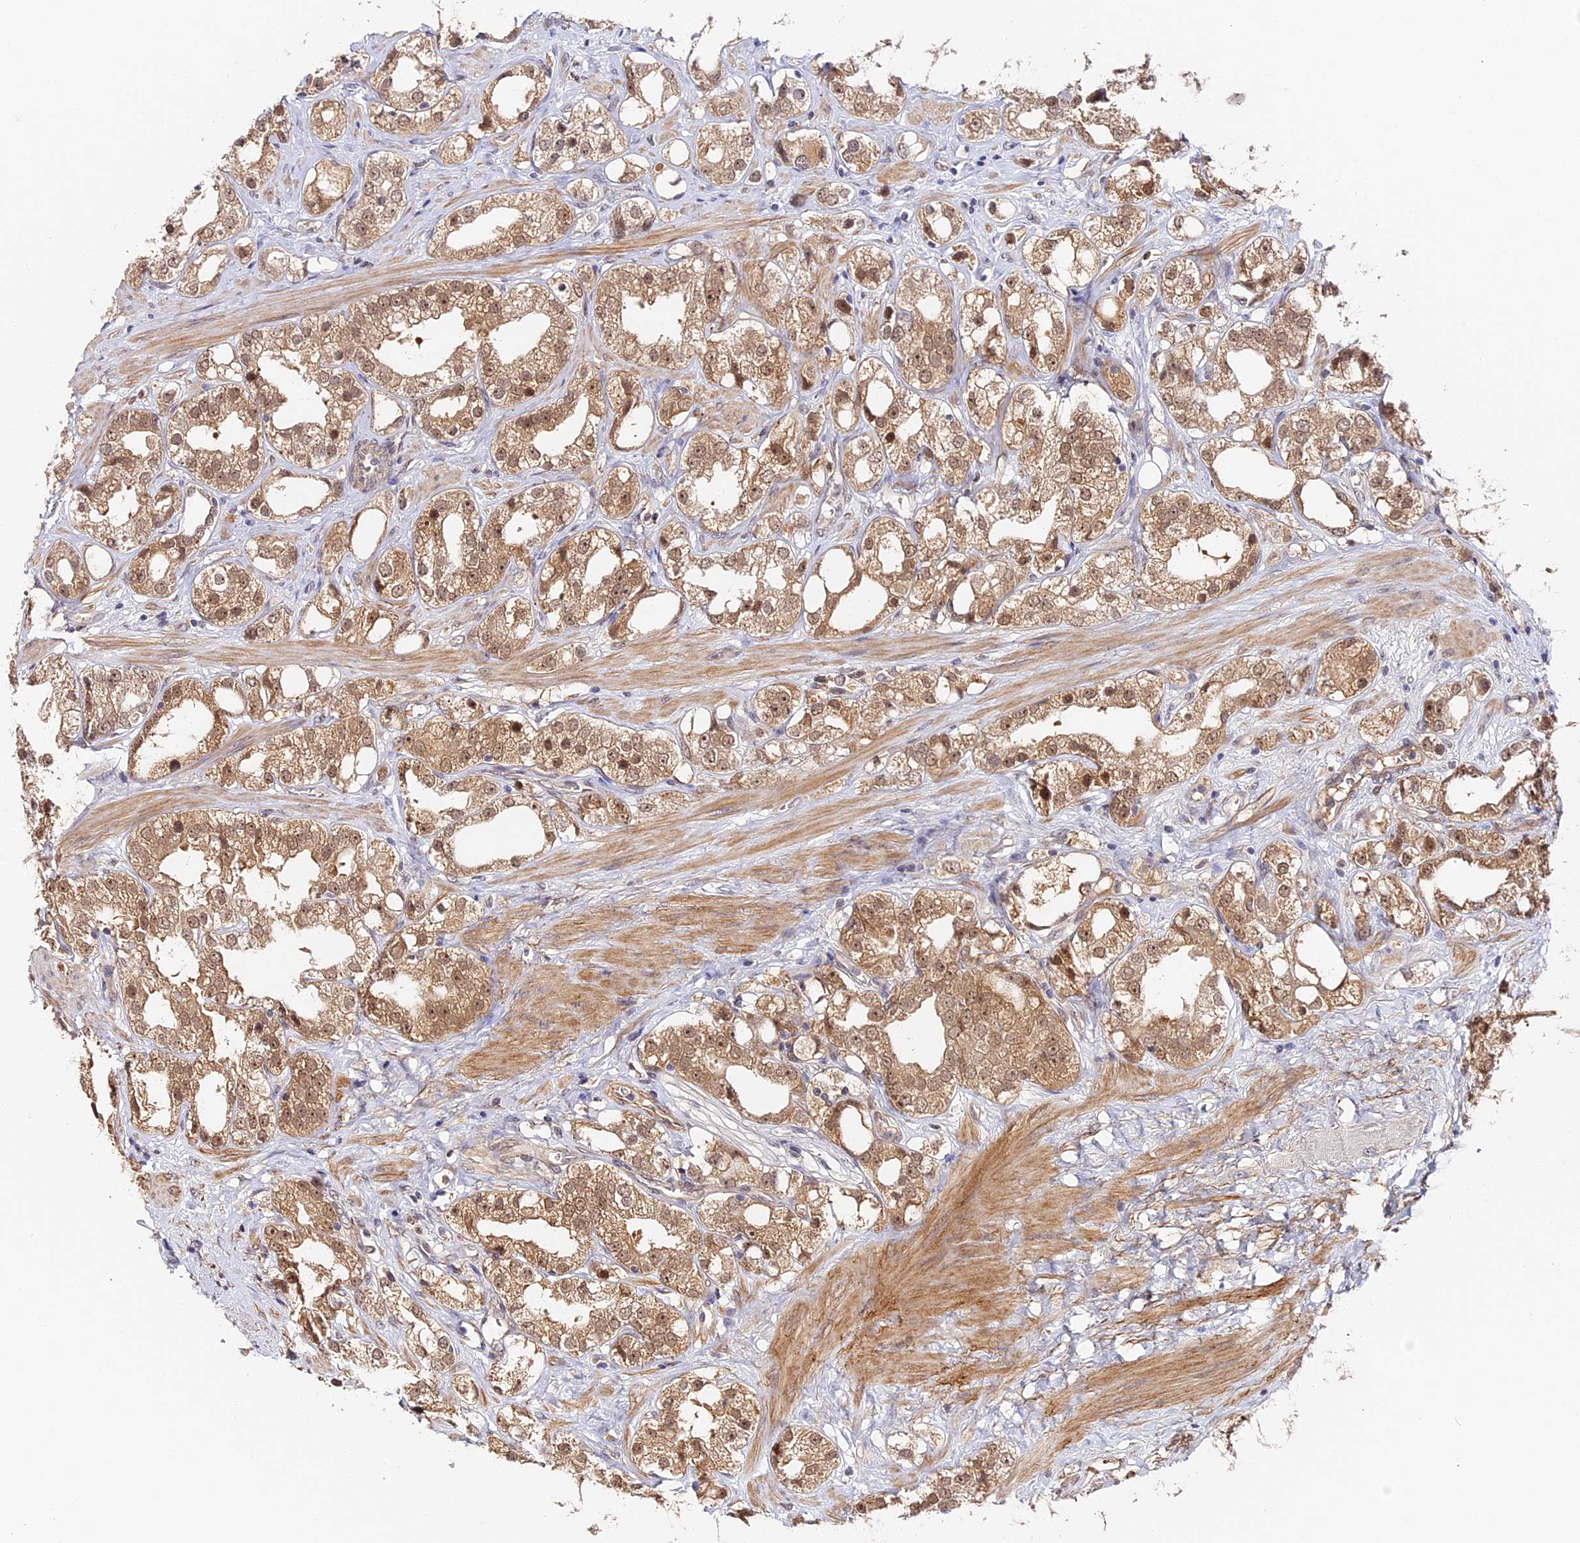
{"staining": {"intensity": "moderate", "quantity": ">75%", "location": "cytoplasmic/membranous,nuclear"}, "tissue": "prostate cancer", "cell_type": "Tumor cells", "image_type": "cancer", "snomed": [{"axis": "morphology", "description": "Adenocarcinoma, NOS"}, {"axis": "topography", "description": "Prostate"}], "caption": "The micrograph exhibits a brown stain indicating the presence of a protein in the cytoplasmic/membranous and nuclear of tumor cells in adenocarcinoma (prostate). (Brightfield microscopy of DAB IHC at high magnification).", "gene": "IMPACT", "patient": {"sex": "male", "age": 79}}